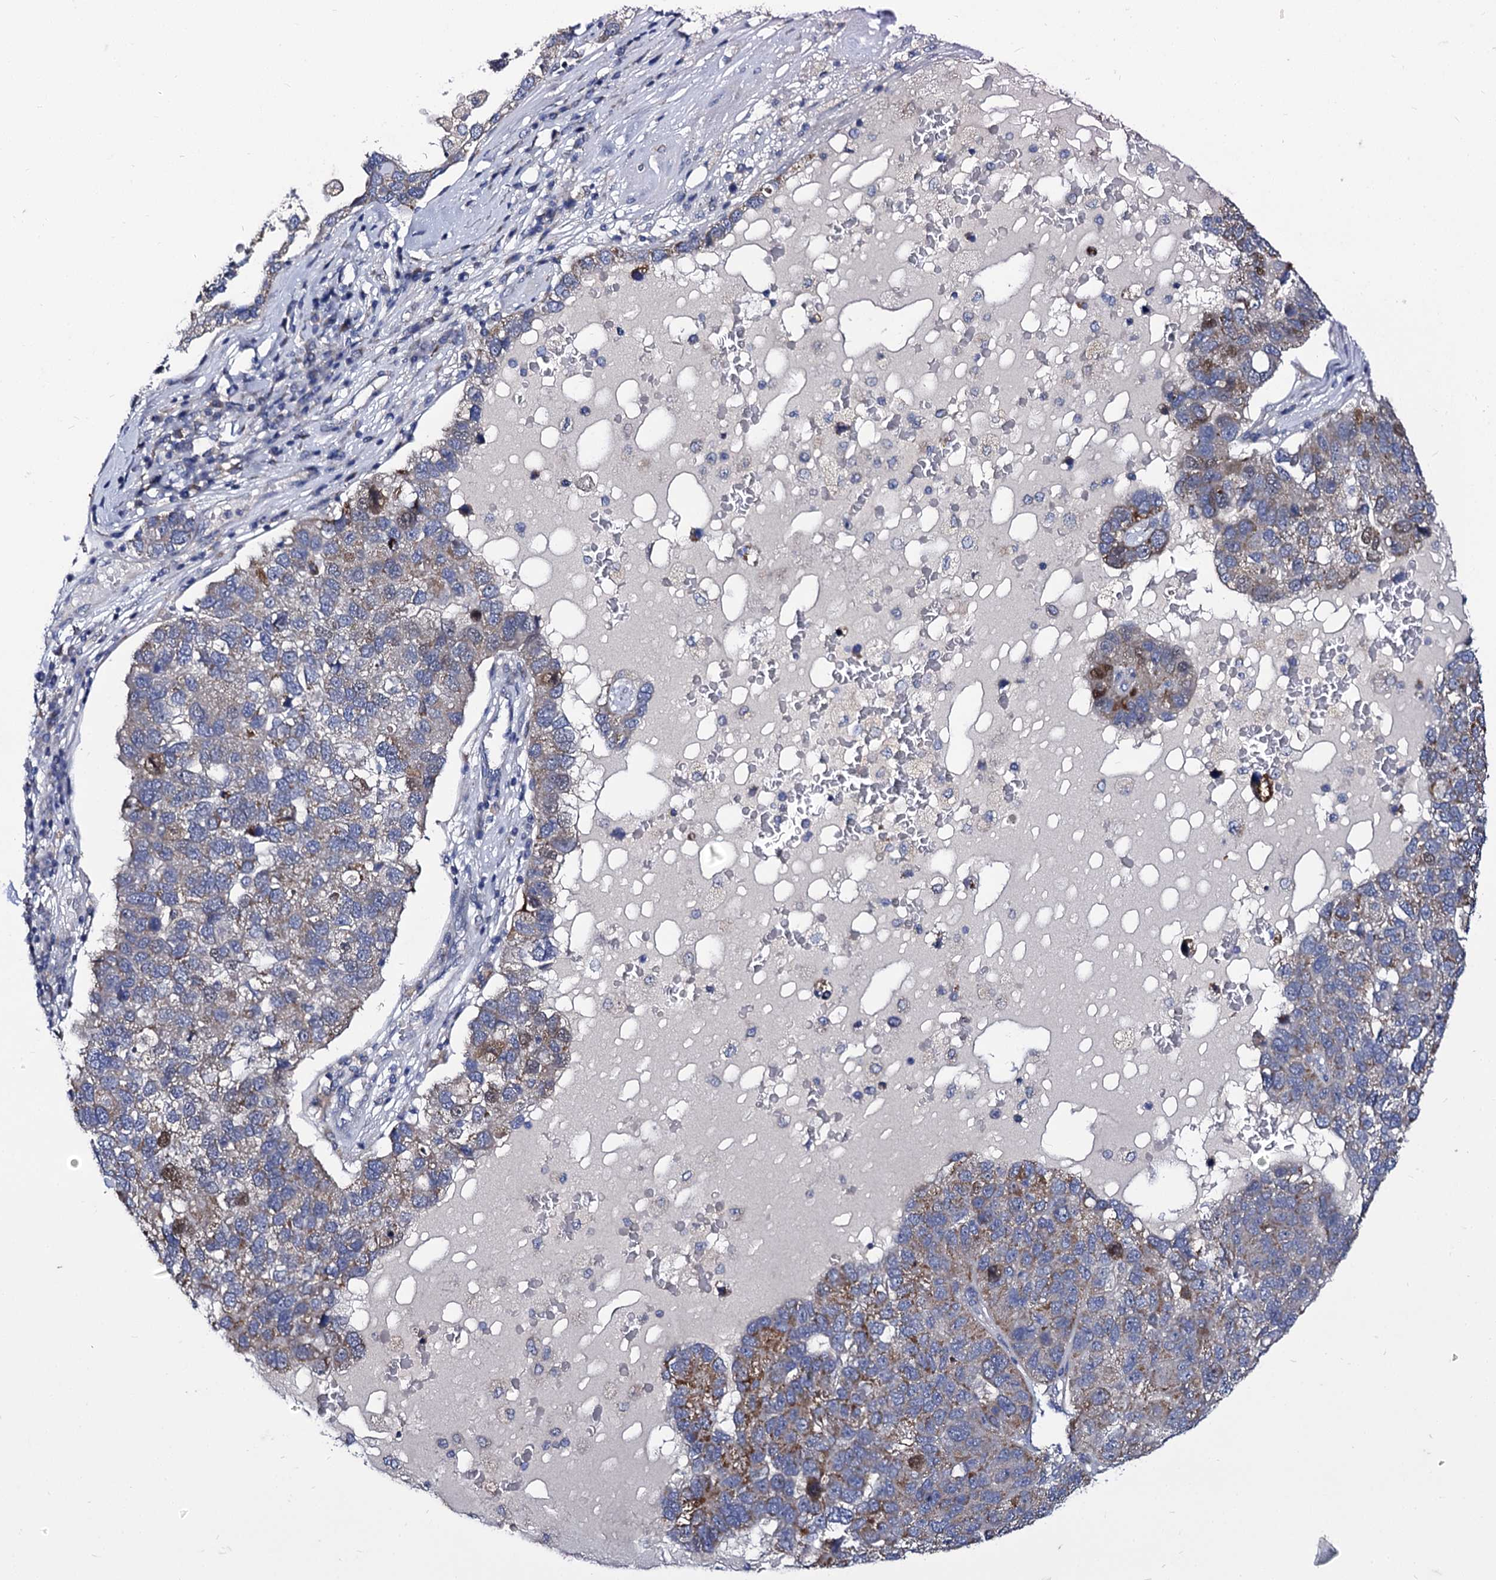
{"staining": {"intensity": "moderate", "quantity": "<25%", "location": "cytoplasmic/membranous"}, "tissue": "pancreatic cancer", "cell_type": "Tumor cells", "image_type": "cancer", "snomed": [{"axis": "morphology", "description": "Adenocarcinoma, NOS"}, {"axis": "topography", "description": "Pancreas"}], "caption": "Brown immunohistochemical staining in human pancreatic cancer (adenocarcinoma) shows moderate cytoplasmic/membranous staining in approximately <25% of tumor cells. Nuclei are stained in blue.", "gene": "PANX2", "patient": {"sex": "female", "age": 61}}